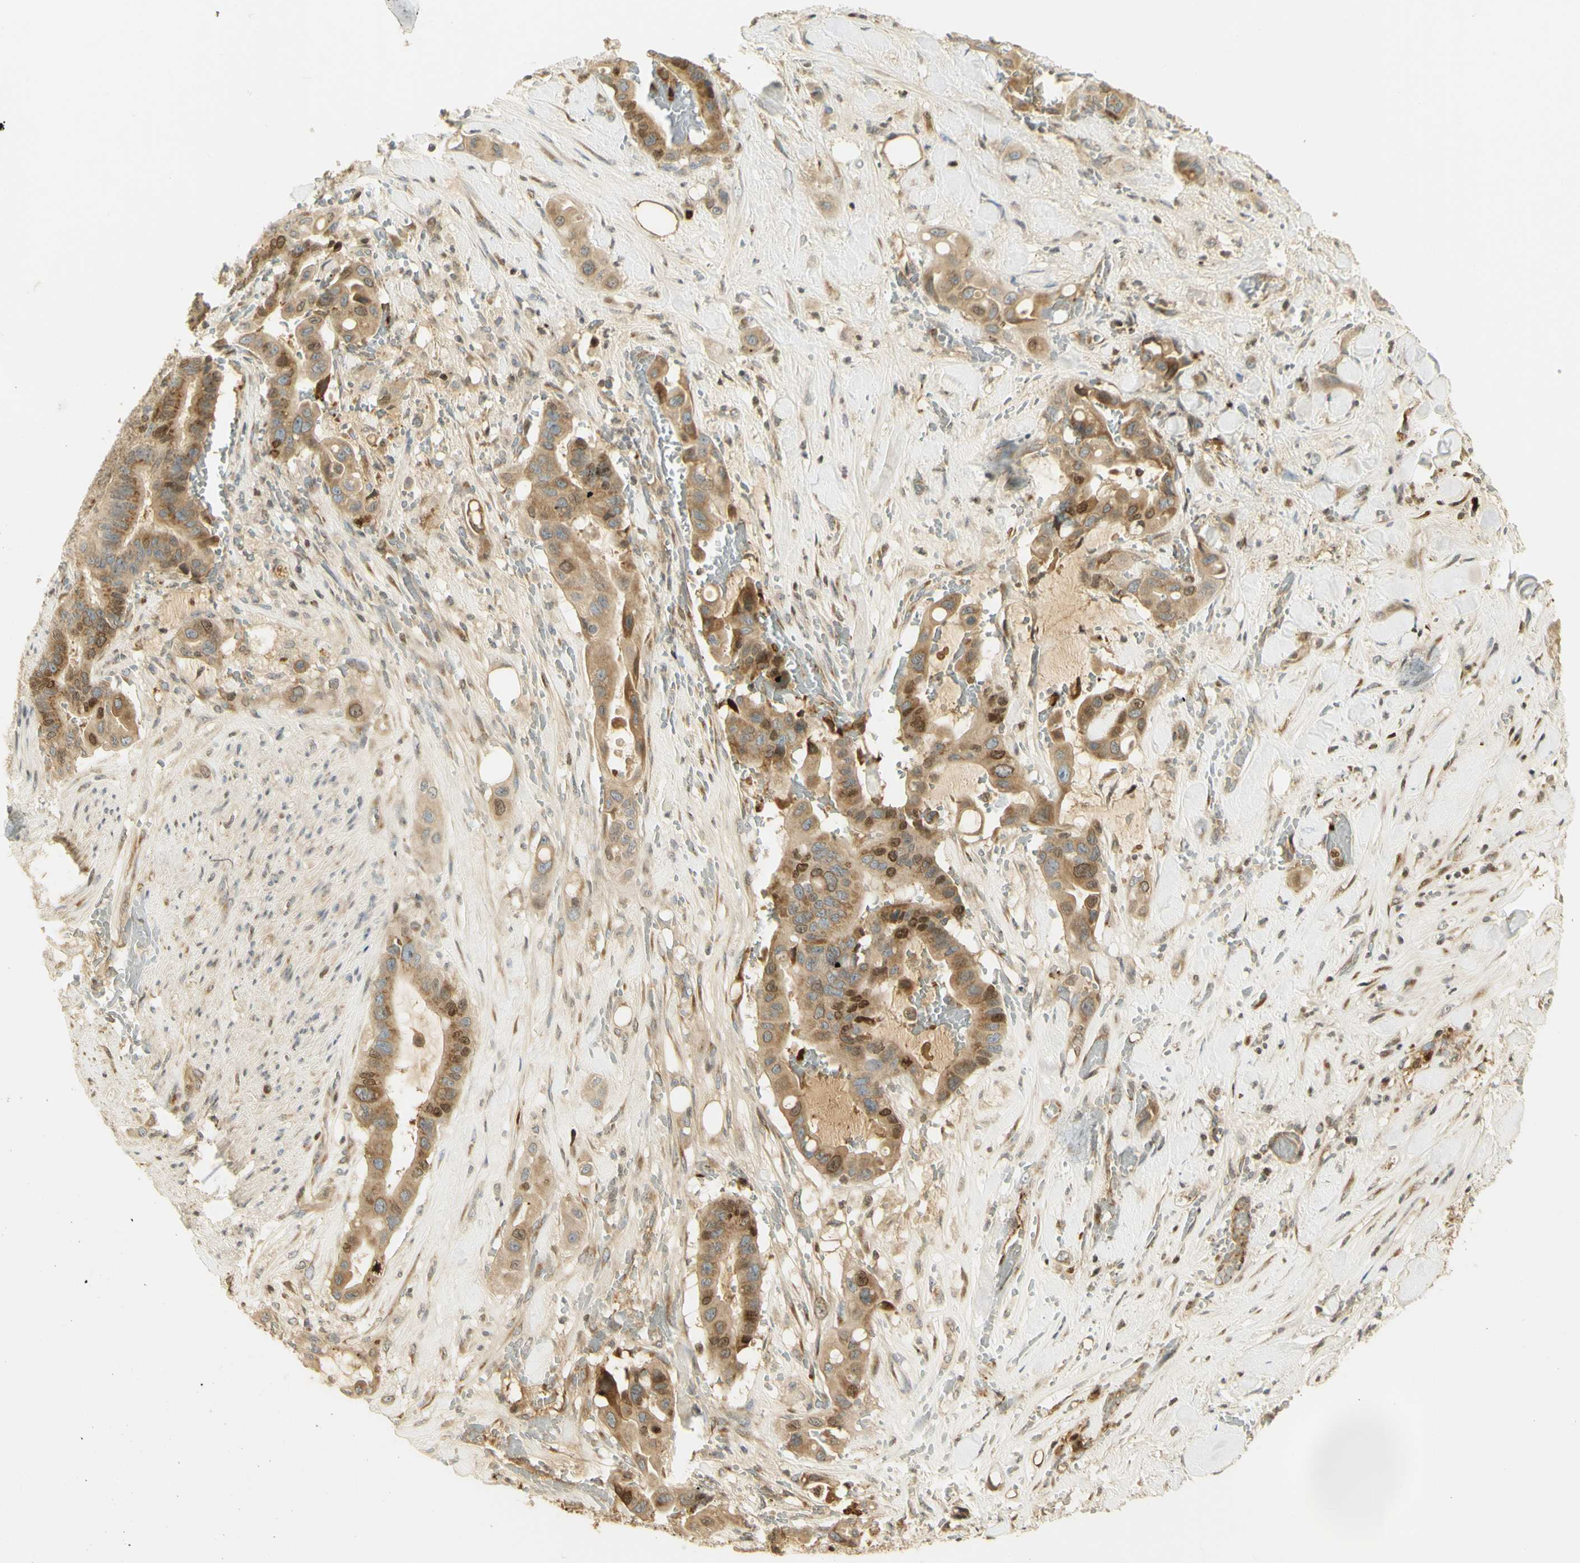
{"staining": {"intensity": "moderate", "quantity": ">75%", "location": "cytoplasmic/membranous,nuclear"}, "tissue": "liver cancer", "cell_type": "Tumor cells", "image_type": "cancer", "snomed": [{"axis": "morphology", "description": "Cholangiocarcinoma"}, {"axis": "topography", "description": "Liver"}], "caption": "Immunohistochemistry (IHC) histopathology image of liver cholangiocarcinoma stained for a protein (brown), which exhibits medium levels of moderate cytoplasmic/membranous and nuclear staining in about >75% of tumor cells.", "gene": "KIF11", "patient": {"sex": "female", "age": 61}}